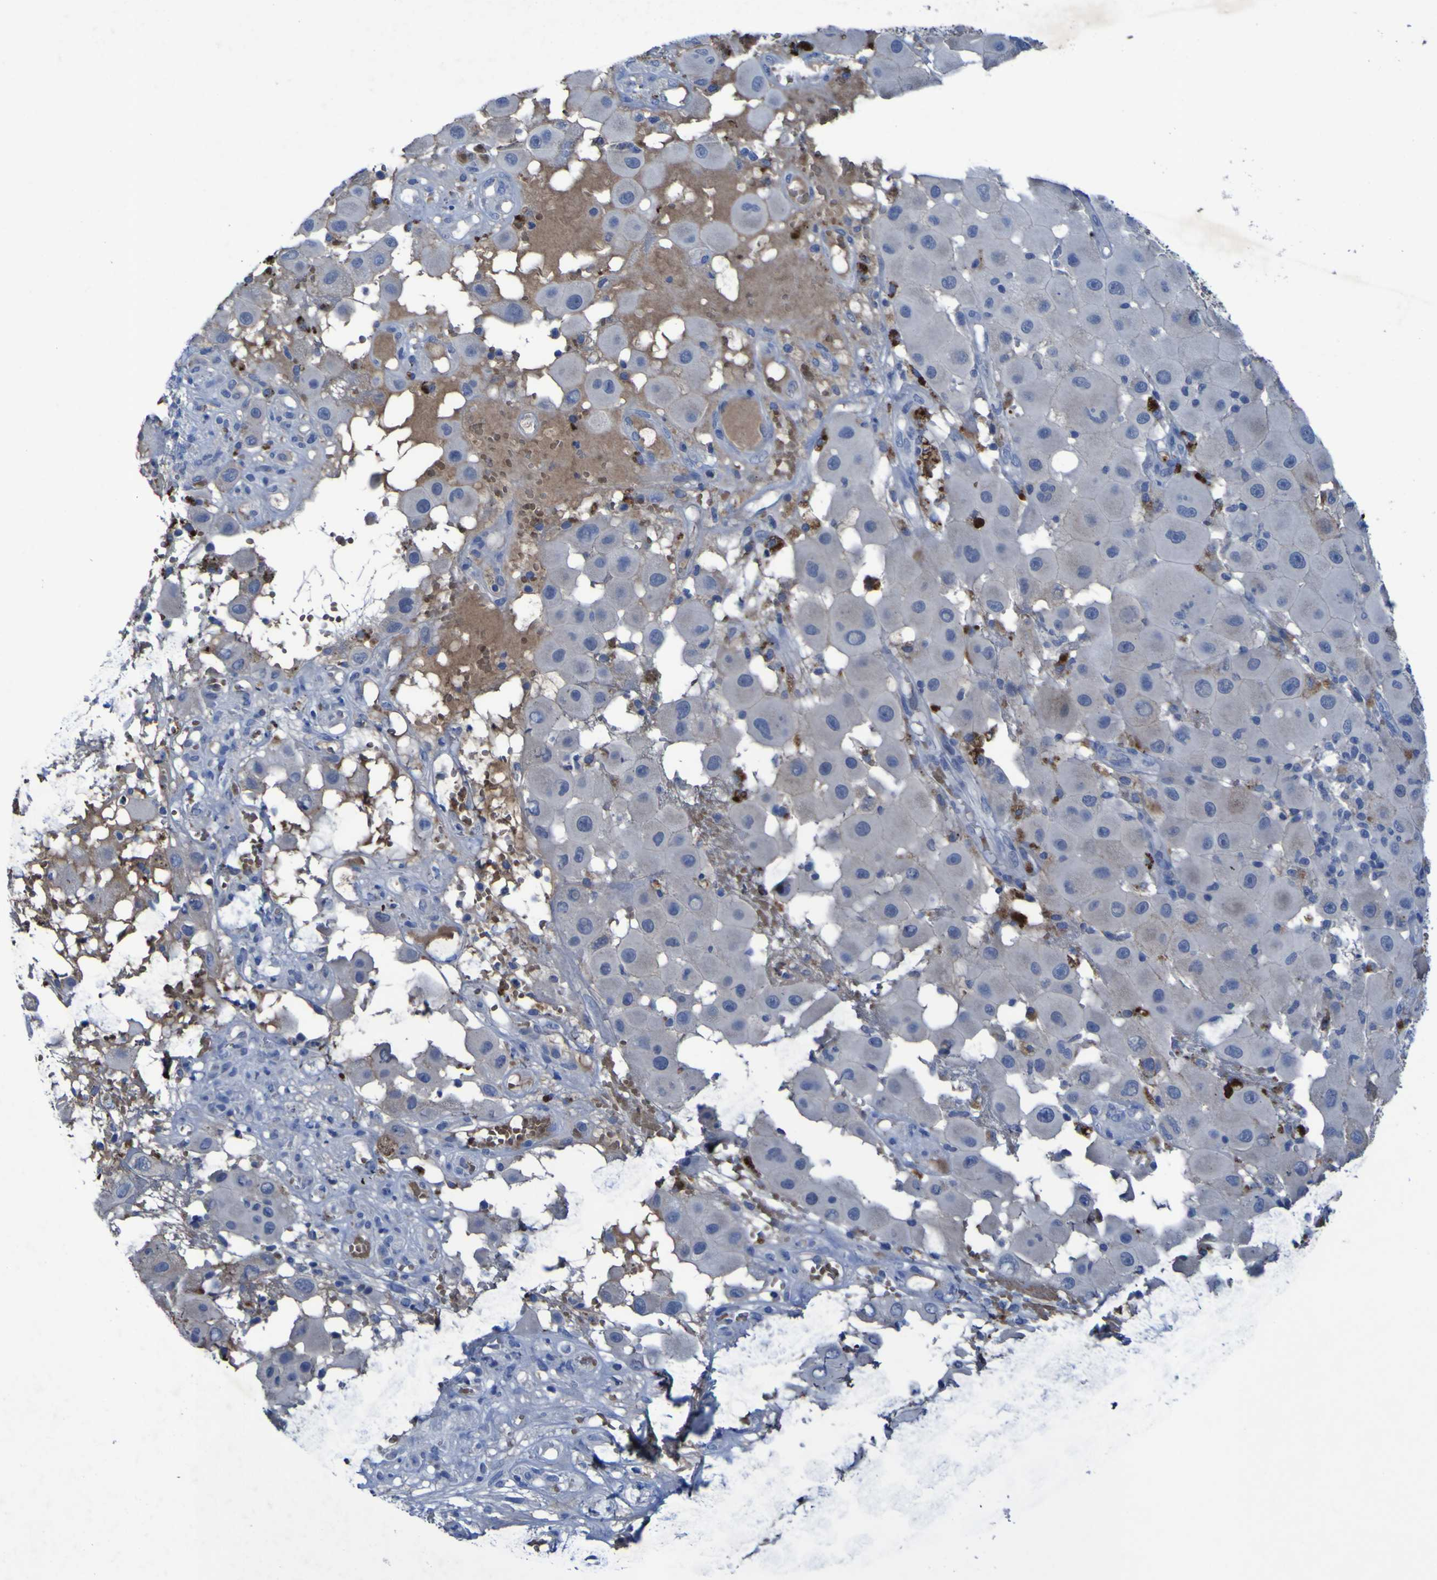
{"staining": {"intensity": "negative", "quantity": "none", "location": "none"}, "tissue": "melanoma", "cell_type": "Tumor cells", "image_type": "cancer", "snomed": [{"axis": "morphology", "description": "Malignant melanoma, NOS"}, {"axis": "topography", "description": "Skin"}], "caption": "A high-resolution photomicrograph shows IHC staining of melanoma, which reveals no significant staining in tumor cells.", "gene": "SGK2", "patient": {"sex": "female", "age": 81}}